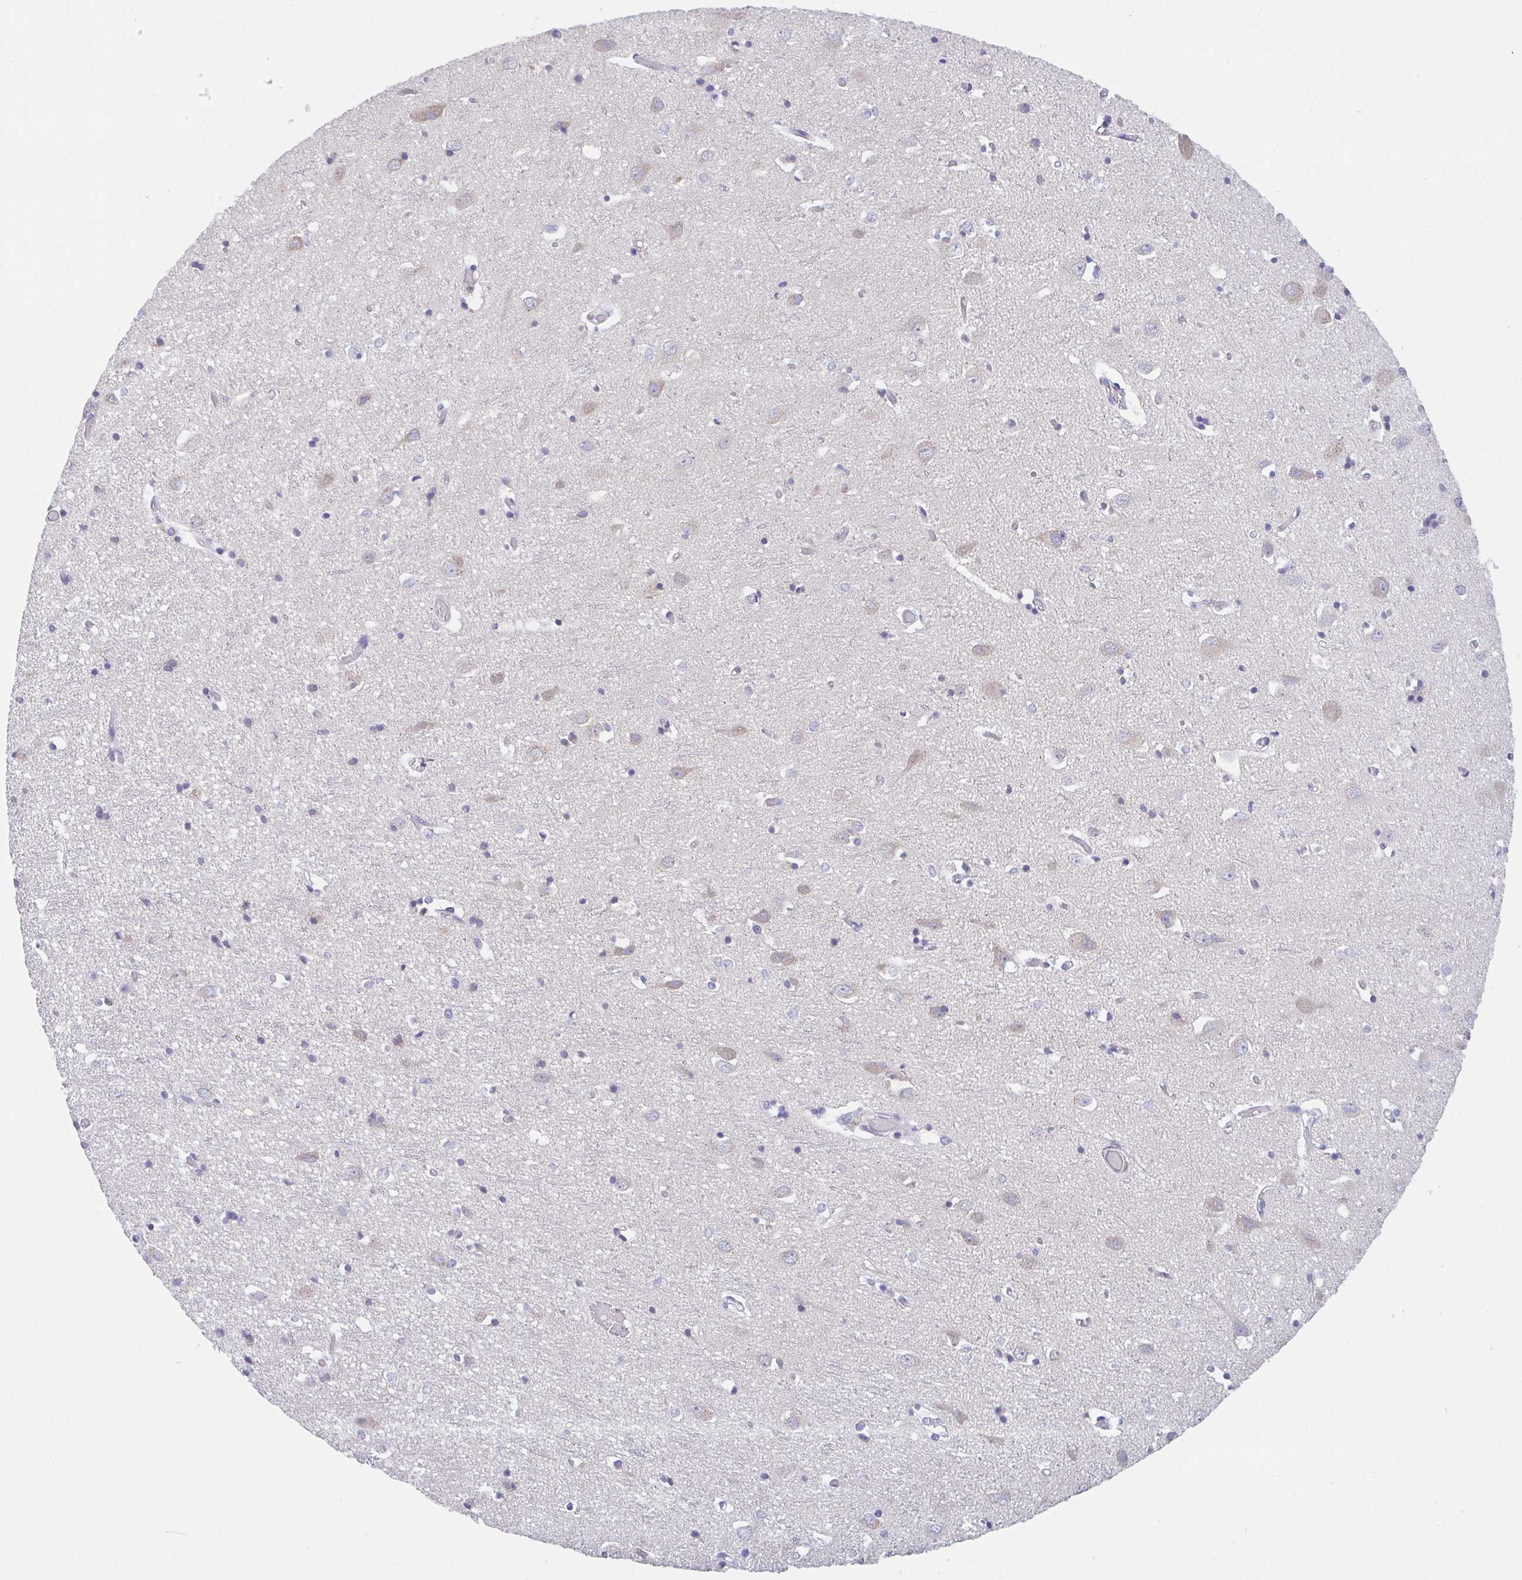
{"staining": {"intensity": "negative", "quantity": "none", "location": "none"}, "tissue": "cerebral cortex", "cell_type": "Endothelial cells", "image_type": "normal", "snomed": [{"axis": "morphology", "description": "Normal tissue, NOS"}, {"axis": "topography", "description": "Cerebral cortex"}], "caption": "Cerebral cortex stained for a protein using immunohistochemistry displays no expression endothelial cells.", "gene": "PROSER3", "patient": {"sex": "male", "age": 70}}